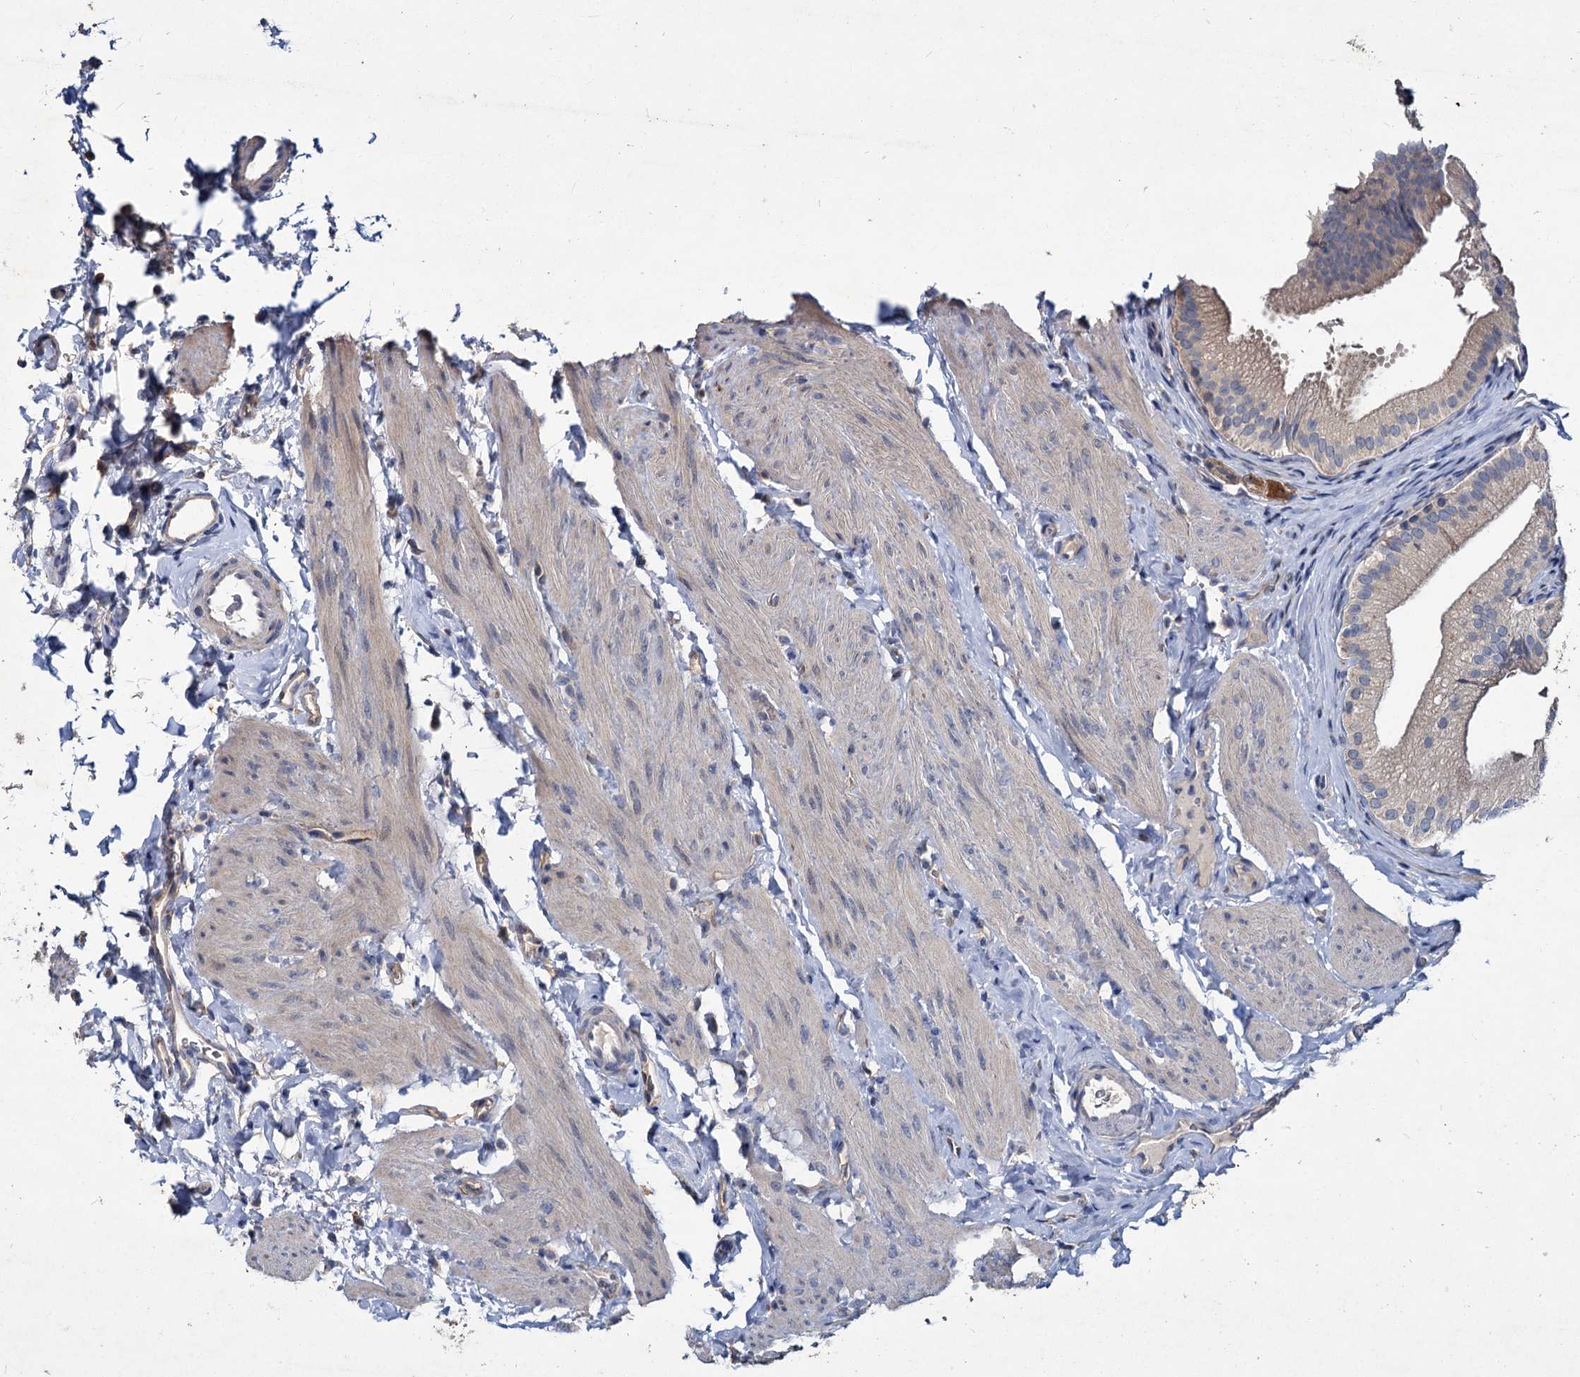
{"staining": {"intensity": "negative", "quantity": "none", "location": "none"}, "tissue": "gallbladder", "cell_type": "Glandular cells", "image_type": "normal", "snomed": [{"axis": "morphology", "description": "Normal tissue, NOS"}, {"axis": "topography", "description": "Gallbladder"}], "caption": "Human gallbladder stained for a protein using immunohistochemistry (IHC) demonstrates no expression in glandular cells.", "gene": "ATP9A", "patient": {"sex": "female", "age": 30}}